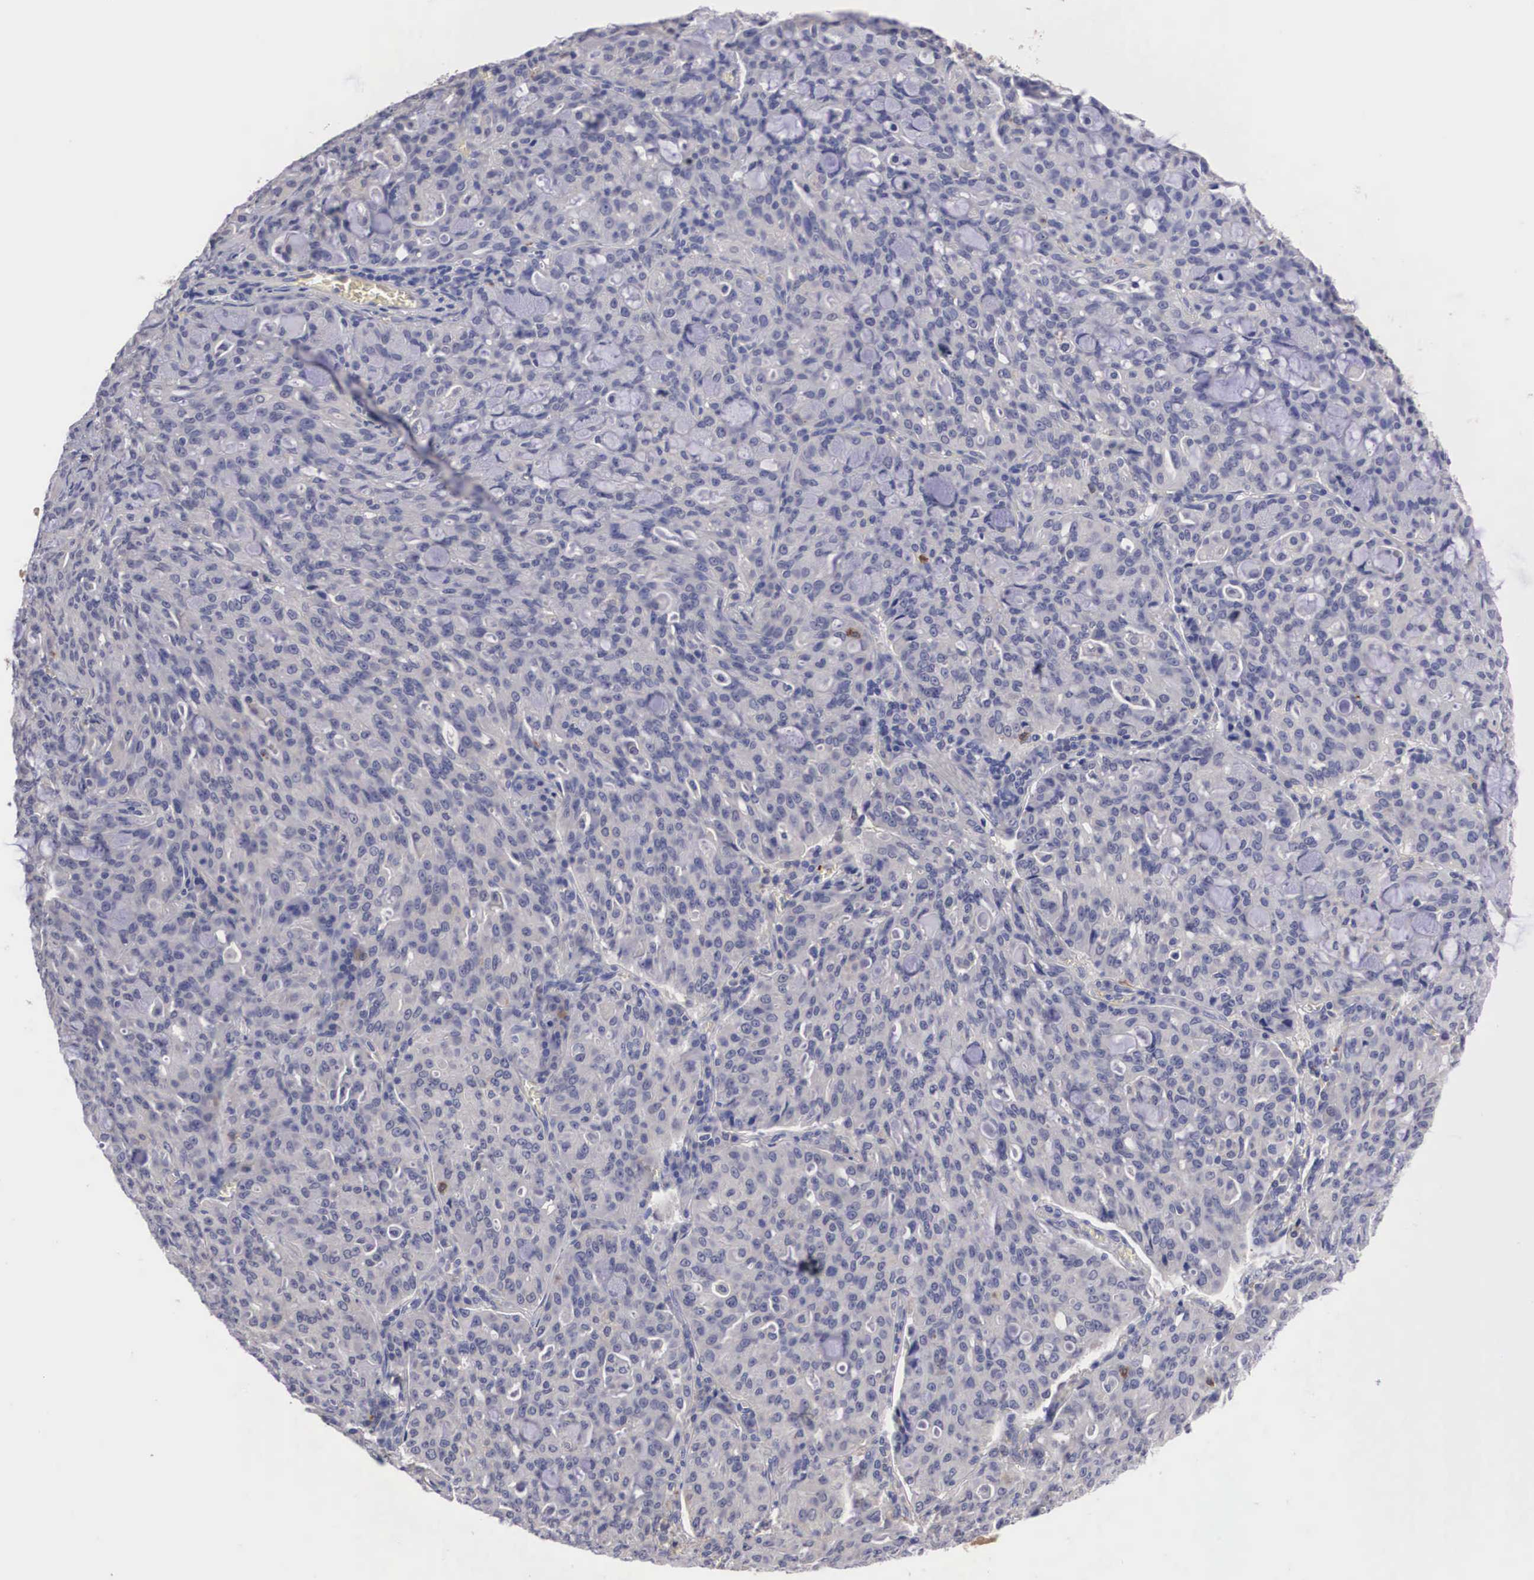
{"staining": {"intensity": "negative", "quantity": "none", "location": "none"}, "tissue": "lung cancer", "cell_type": "Tumor cells", "image_type": "cancer", "snomed": [{"axis": "morphology", "description": "Adenocarcinoma, NOS"}, {"axis": "topography", "description": "Lung"}], "caption": "The photomicrograph displays no staining of tumor cells in lung cancer (adenocarcinoma).", "gene": "ABHD4", "patient": {"sex": "female", "age": 44}}